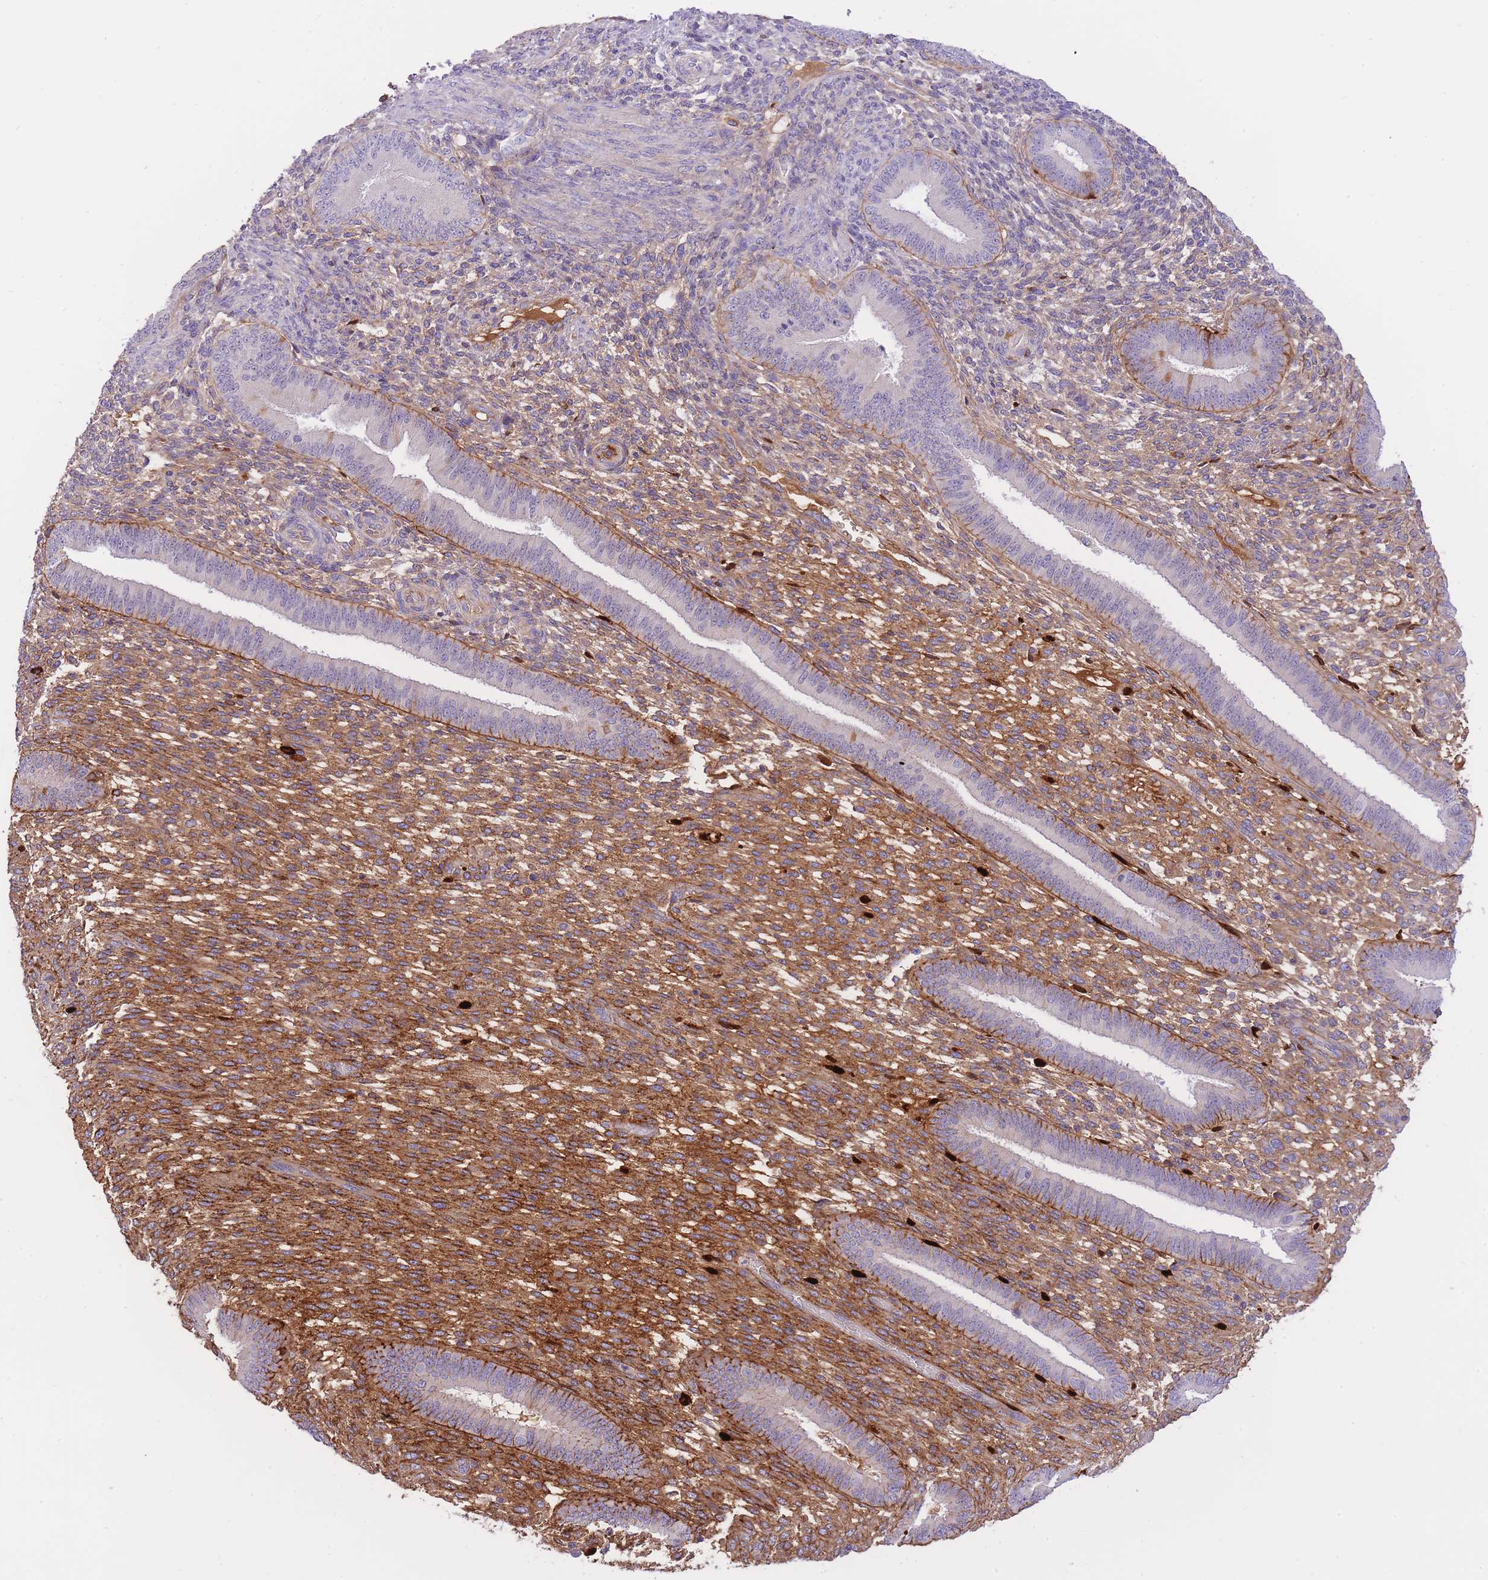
{"staining": {"intensity": "moderate", "quantity": "25%-75%", "location": "cytoplasmic/membranous"}, "tissue": "endometrium", "cell_type": "Cells in endometrial stroma", "image_type": "normal", "snomed": [{"axis": "morphology", "description": "Normal tissue, NOS"}, {"axis": "topography", "description": "Endometrium"}], "caption": "Immunohistochemical staining of benign human endometrium reveals medium levels of moderate cytoplasmic/membranous expression in about 25%-75% of cells in endometrial stroma. The protein is shown in brown color, while the nuclei are stained blue.", "gene": "HRG", "patient": {"sex": "female", "age": 36}}